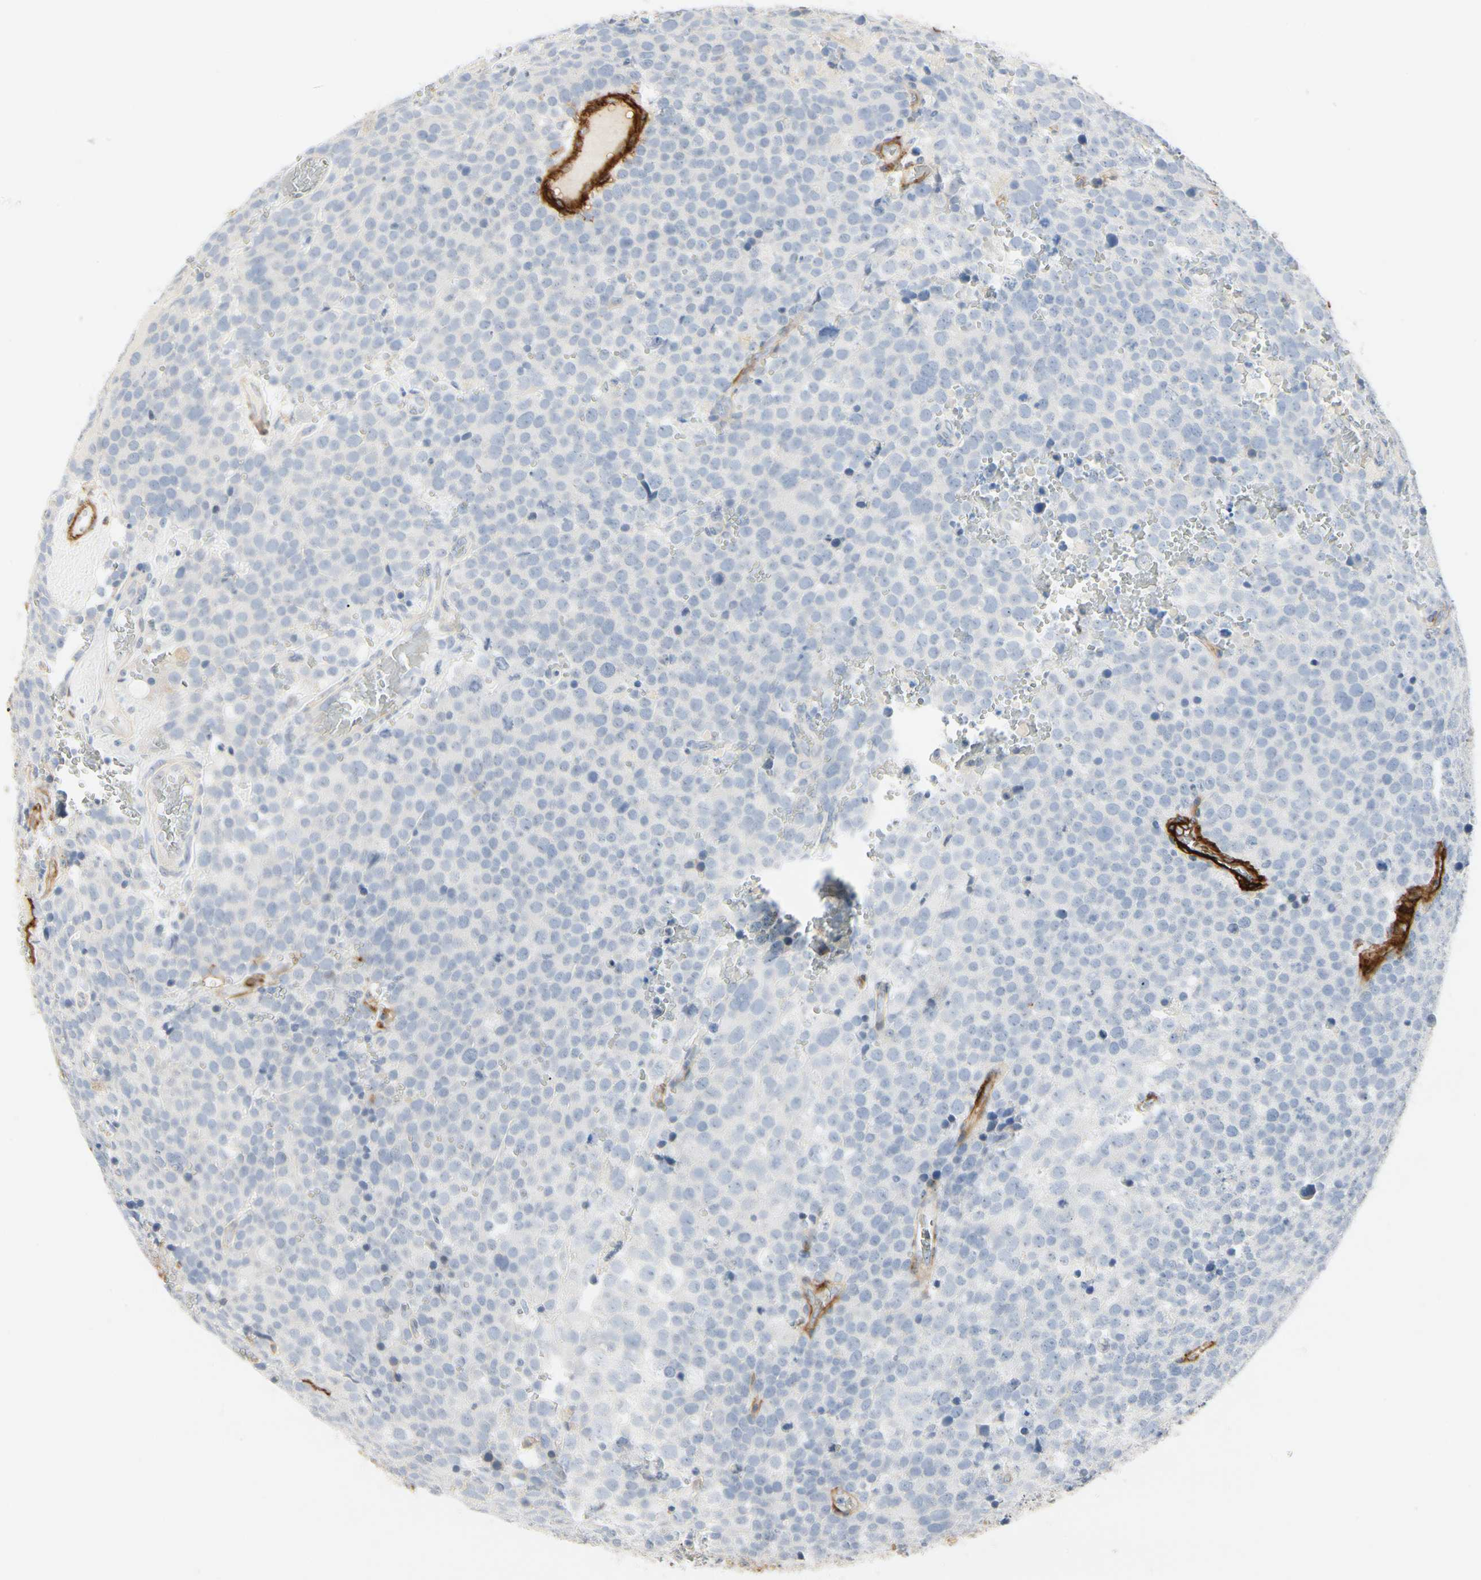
{"staining": {"intensity": "negative", "quantity": "none", "location": "none"}, "tissue": "testis cancer", "cell_type": "Tumor cells", "image_type": "cancer", "snomed": [{"axis": "morphology", "description": "Seminoma, NOS"}, {"axis": "topography", "description": "Testis"}], "caption": "The photomicrograph displays no significant positivity in tumor cells of seminoma (testis).", "gene": "GGT5", "patient": {"sex": "male", "age": 71}}